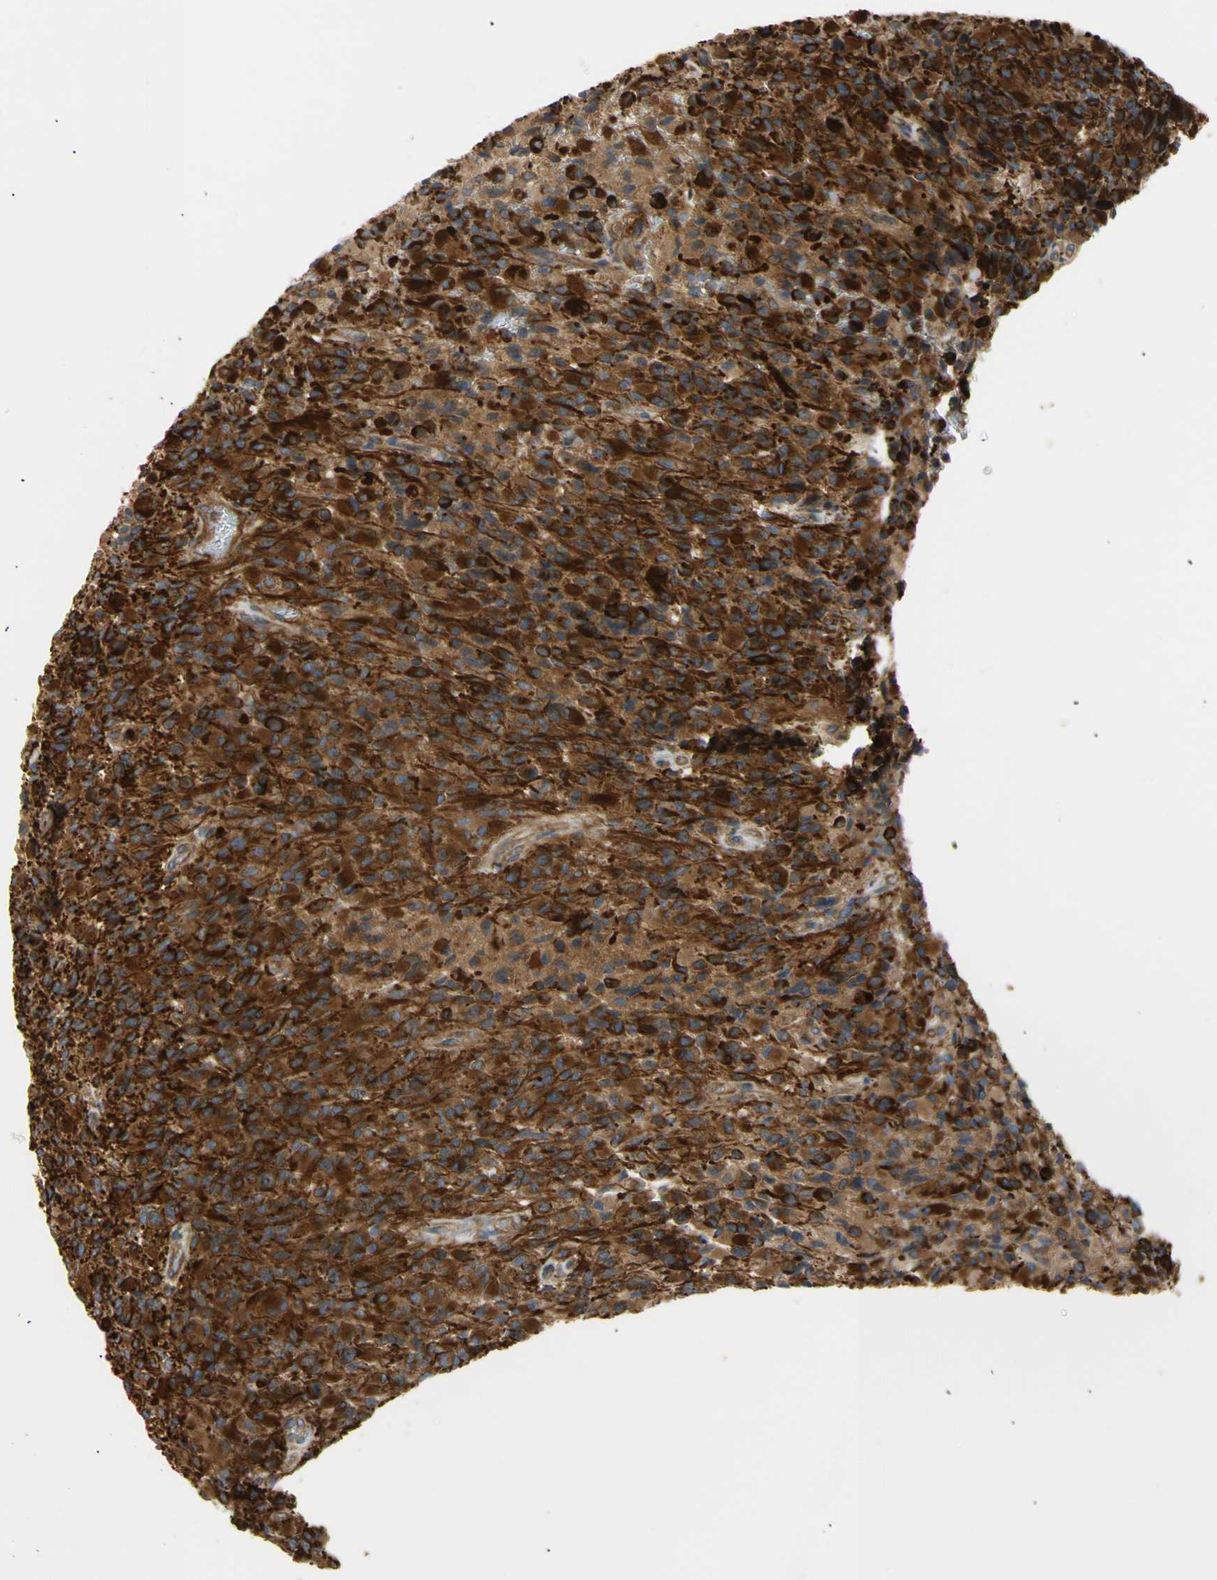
{"staining": {"intensity": "strong", "quantity": ">75%", "location": "cytoplasmic/membranous"}, "tissue": "glioma", "cell_type": "Tumor cells", "image_type": "cancer", "snomed": [{"axis": "morphology", "description": "Glioma, malignant, High grade"}, {"axis": "topography", "description": "Brain"}], "caption": "Immunohistochemical staining of glioma exhibits strong cytoplasmic/membranous protein expression in approximately >75% of tumor cells.", "gene": "TUBG2", "patient": {"sex": "male", "age": 71}}